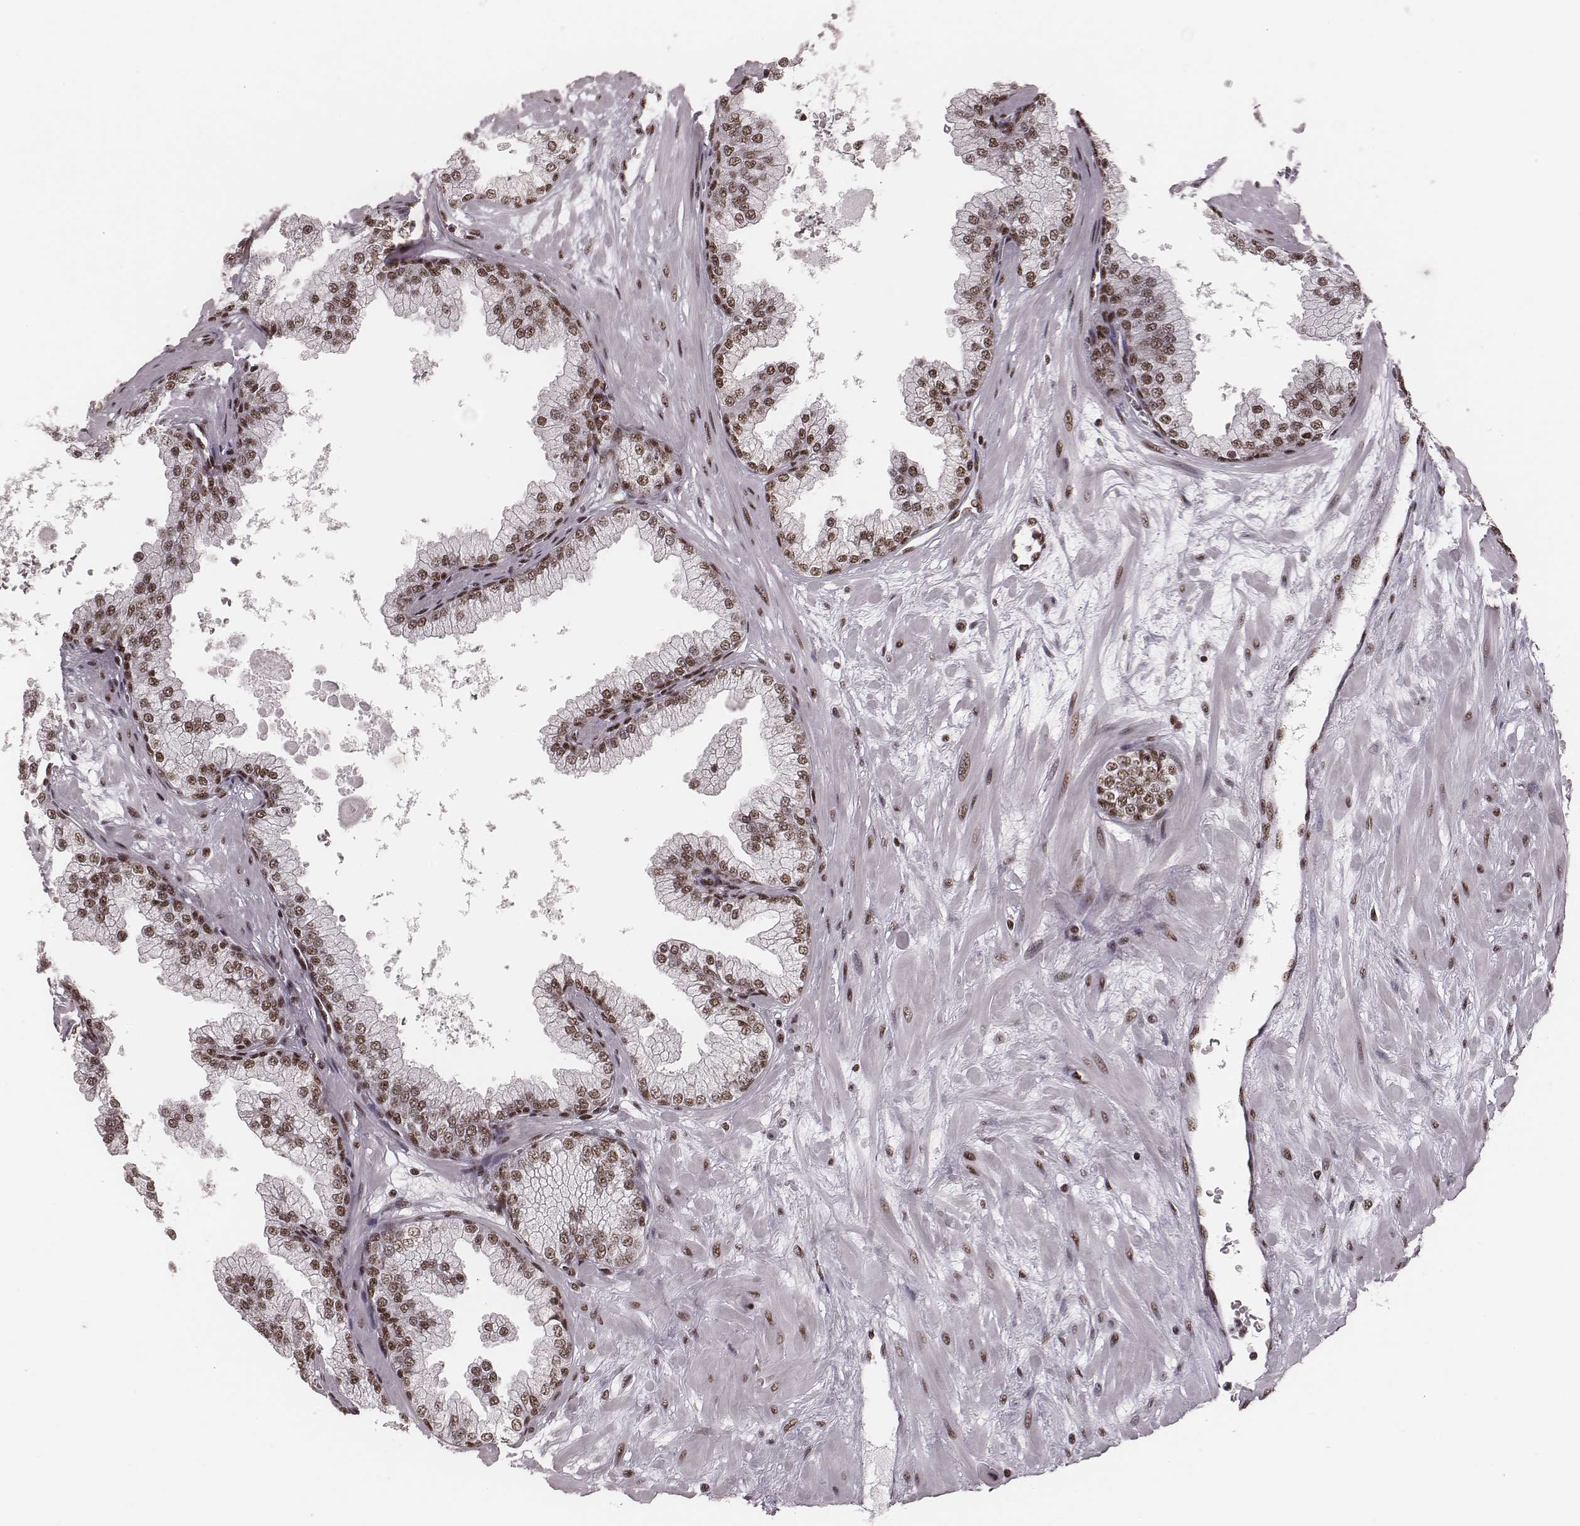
{"staining": {"intensity": "moderate", "quantity": ">75%", "location": "nuclear"}, "tissue": "prostate", "cell_type": "Glandular cells", "image_type": "normal", "snomed": [{"axis": "morphology", "description": "Normal tissue, NOS"}, {"axis": "topography", "description": "Prostate"}, {"axis": "topography", "description": "Peripheral nerve tissue"}], "caption": "Protein expression analysis of benign prostate exhibits moderate nuclear staining in about >75% of glandular cells.", "gene": "LUC7L", "patient": {"sex": "male", "age": 61}}